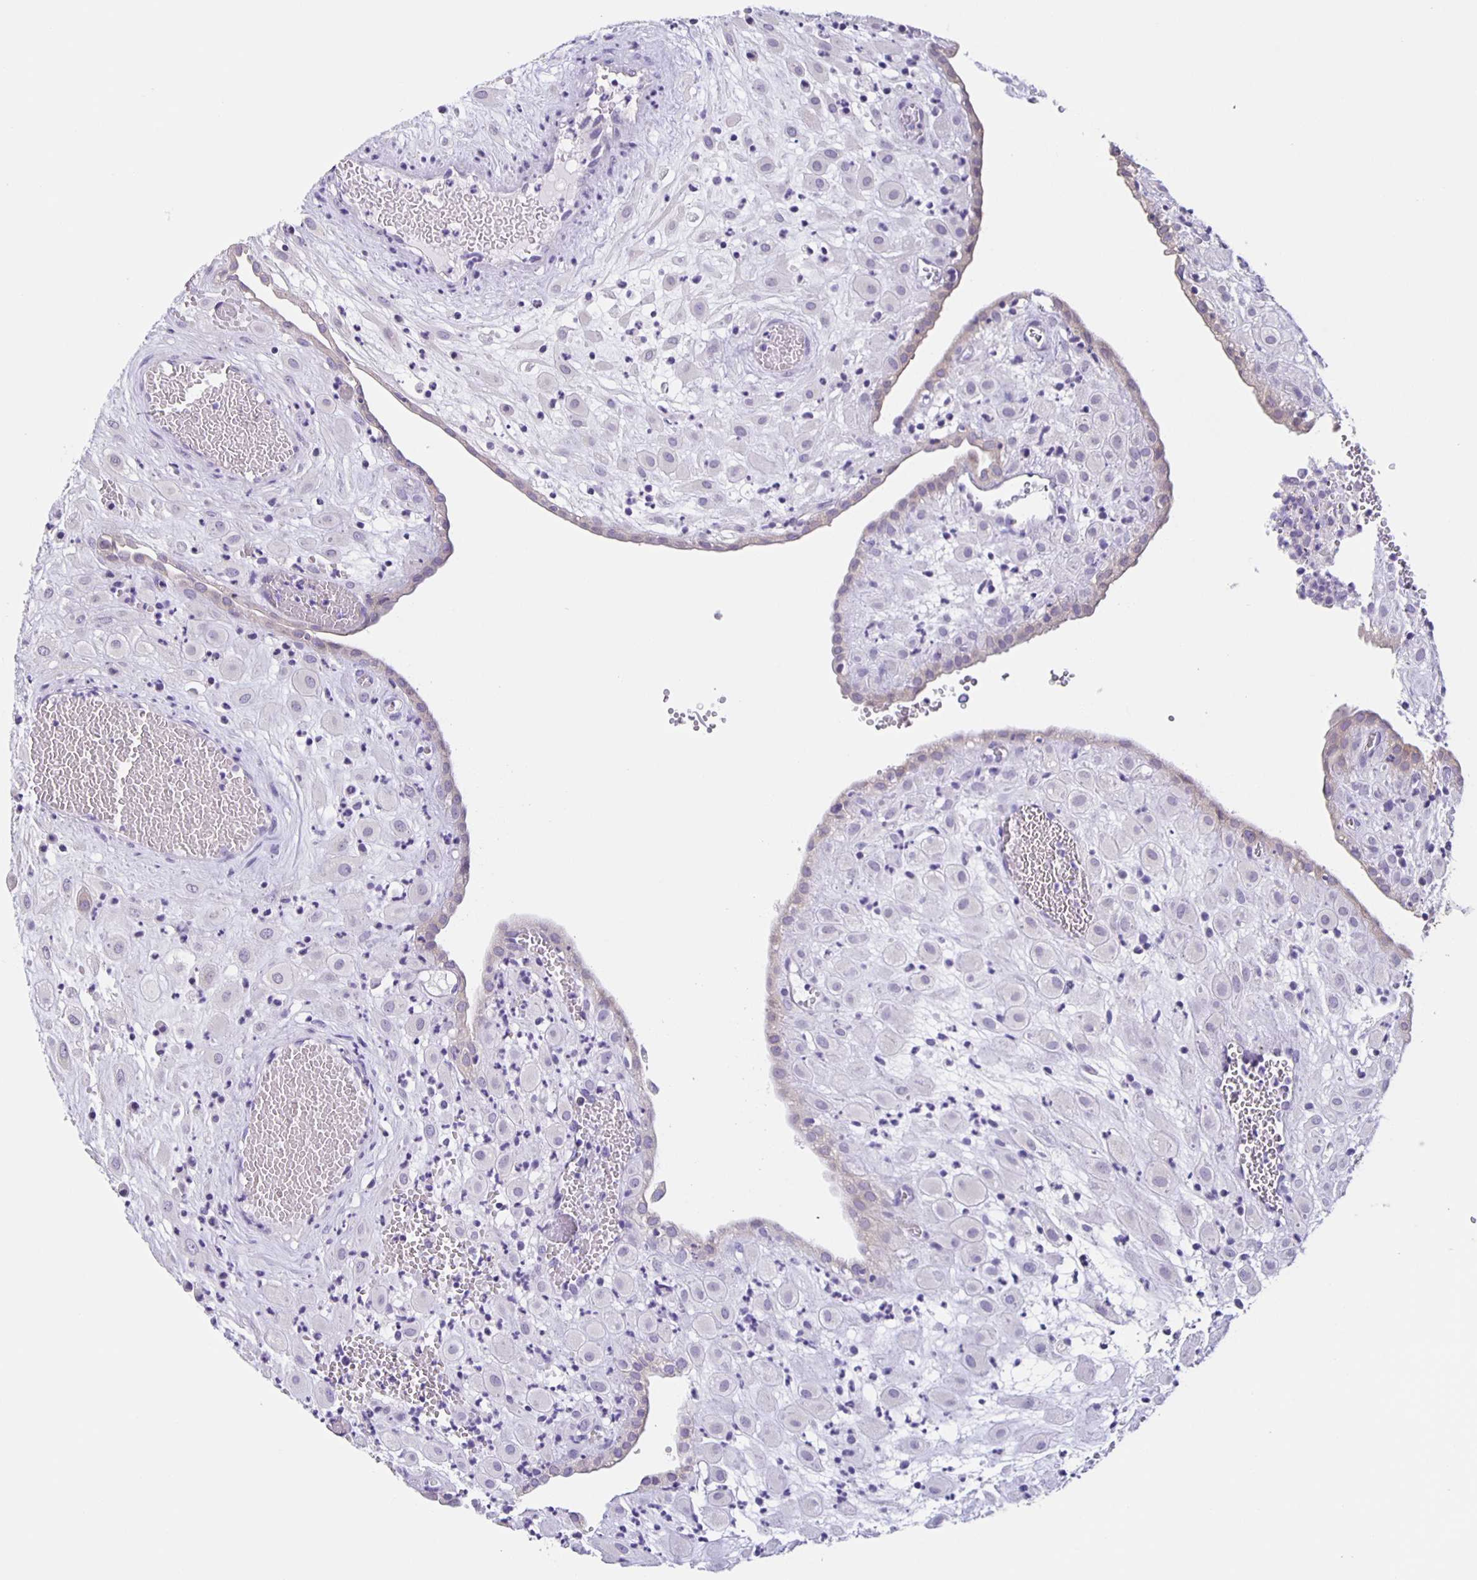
{"staining": {"intensity": "negative", "quantity": "none", "location": "none"}, "tissue": "placenta", "cell_type": "Decidual cells", "image_type": "normal", "snomed": [{"axis": "morphology", "description": "Normal tissue, NOS"}, {"axis": "topography", "description": "Placenta"}], "caption": "An IHC photomicrograph of unremarkable placenta is shown. There is no staining in decidual cells of placenta. (IHC, brightfield microscopy, high magnification).", "gene": "SLC12A3", "patient": {"sex": "female", "age": 24}}